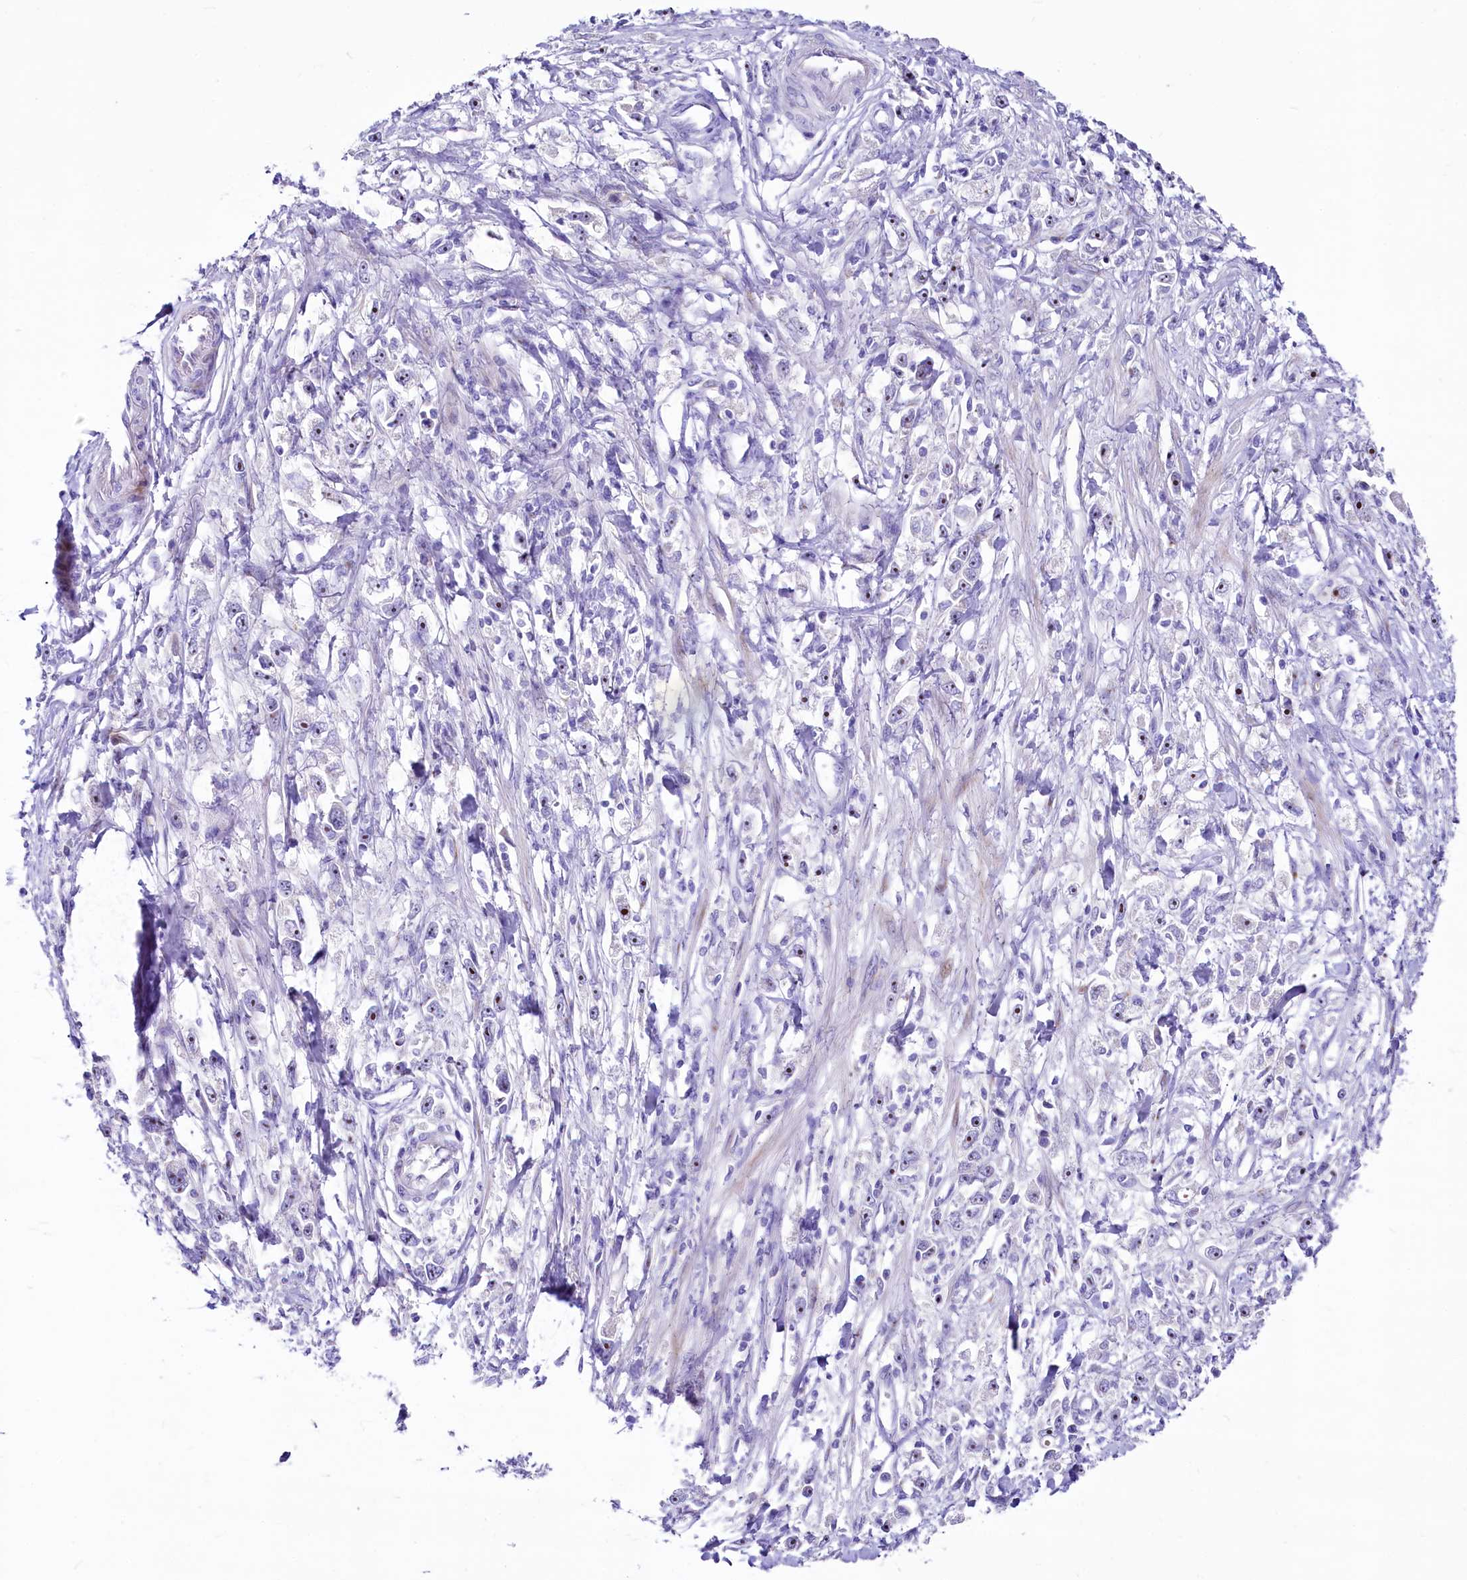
{"staining": {"intensity": "moderate", "quantity": ">75%", "location": "nuclear"}, "tissue": "stomach cancer", "cell_type": "Tumor cells", "image_type": "cancer", "snomed": [{"axis": "morphology", "description": "Adenocarcinoma, NOS"}, {"axis": "topography", "description": "Stomach"}], "caption": "About >75% of tumor cells in stomach cancer reveal moderate nuclear protein positivity as visualized by brown immunohistochemical staining.", "gene": "SH3TC2", "patient": {"sex": "female", "age": 59}}